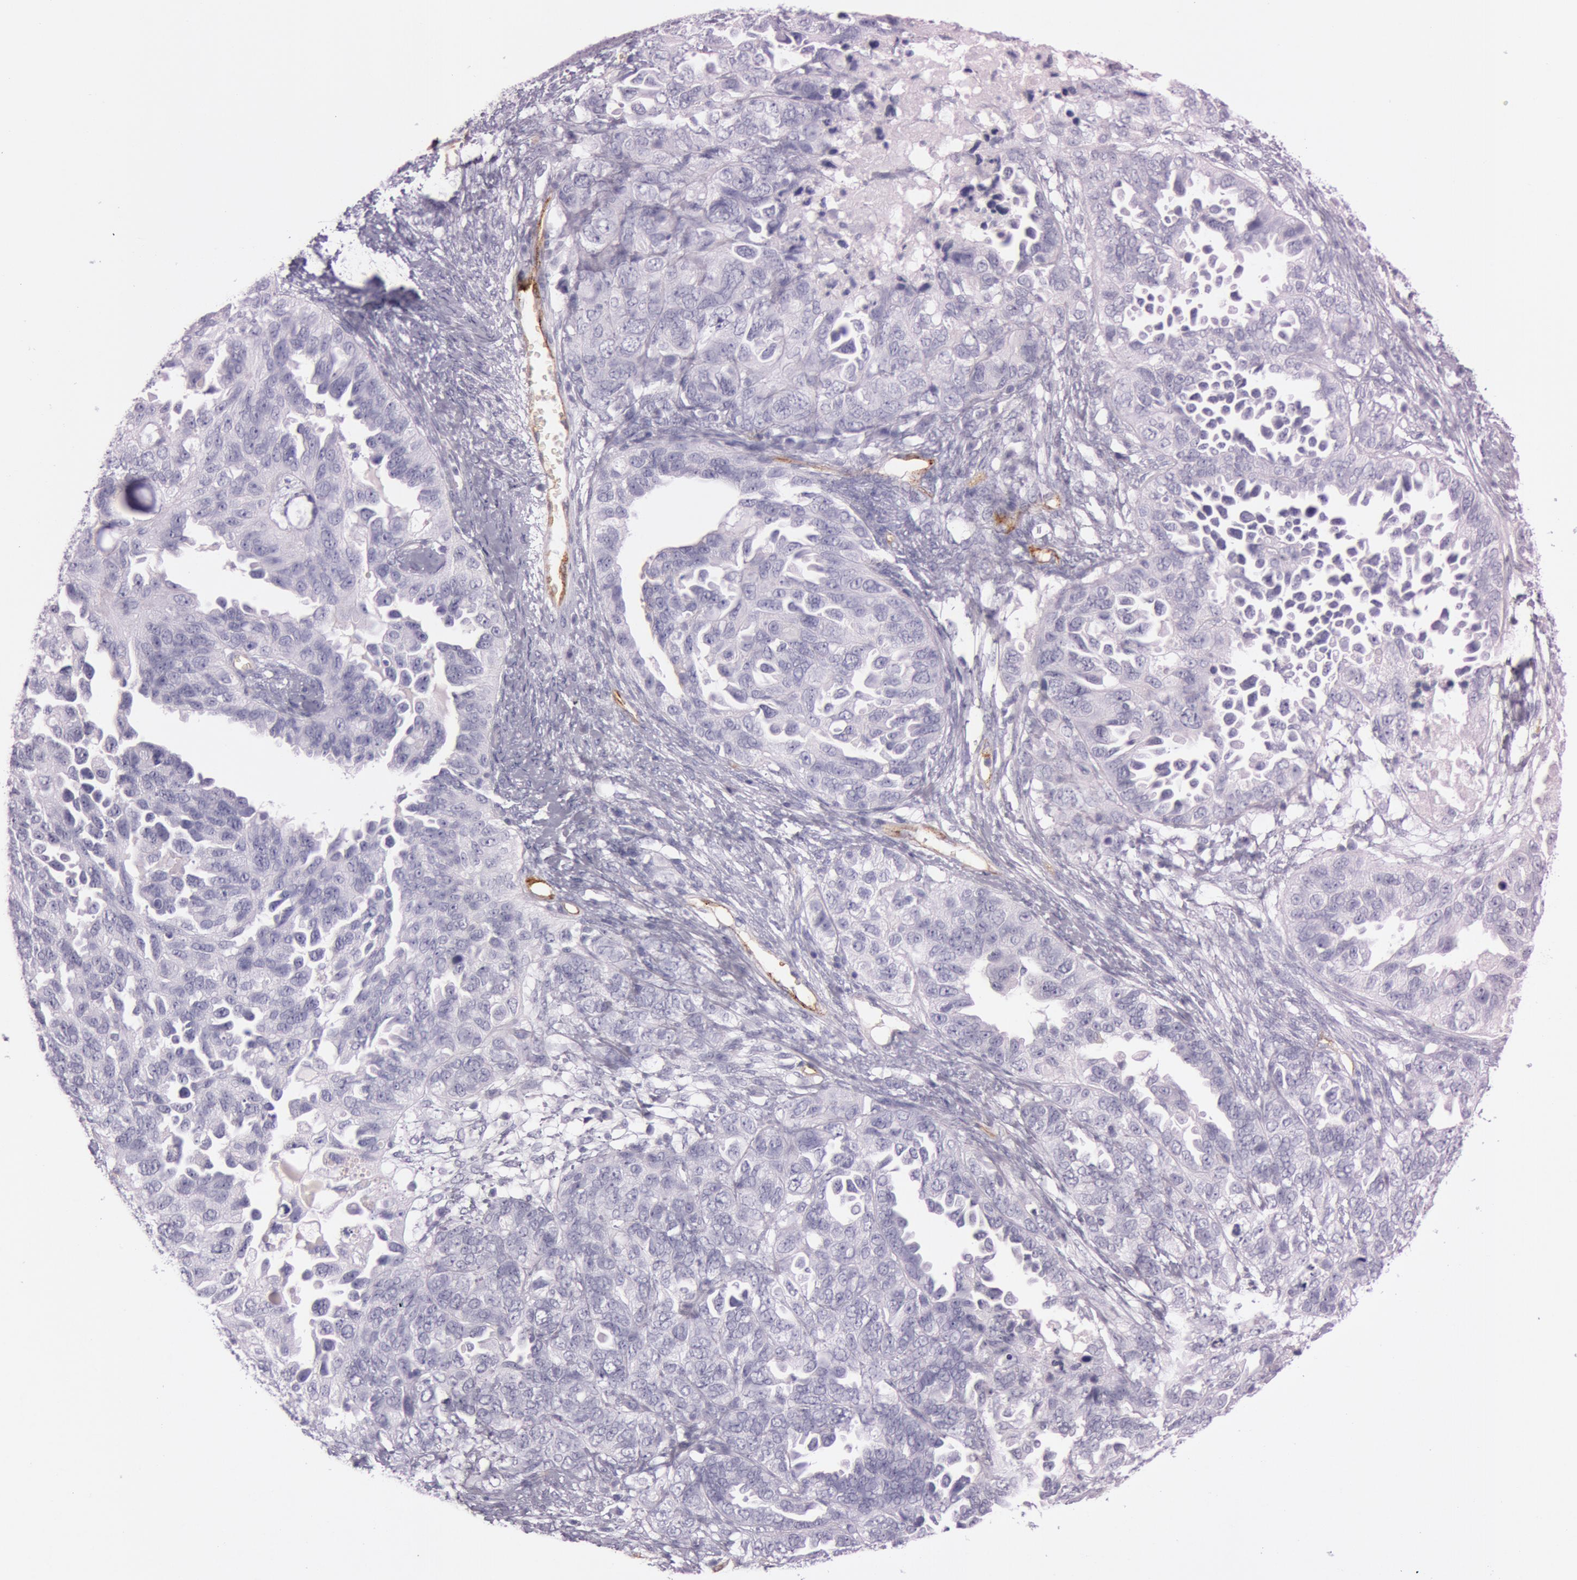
{"staining": {"intensity": "negative", "quantity": "none", "location": "none"}, "tissue": "ovarian cancer", "cell_type": "Tumor cells", "image_type": "cancer", "snomed": [{"axis": "morphology", "description": "Cystadenocarcinoma, serous, NOS"}, {"axis": "topography", "description": "Ovary"}], "caption": "Tumor cells are negative for brown protein staining in ovarian serous cystadenocarcinoma.", "gene": "FOLH1", "patient": {"sex": "female", "age": 82}}